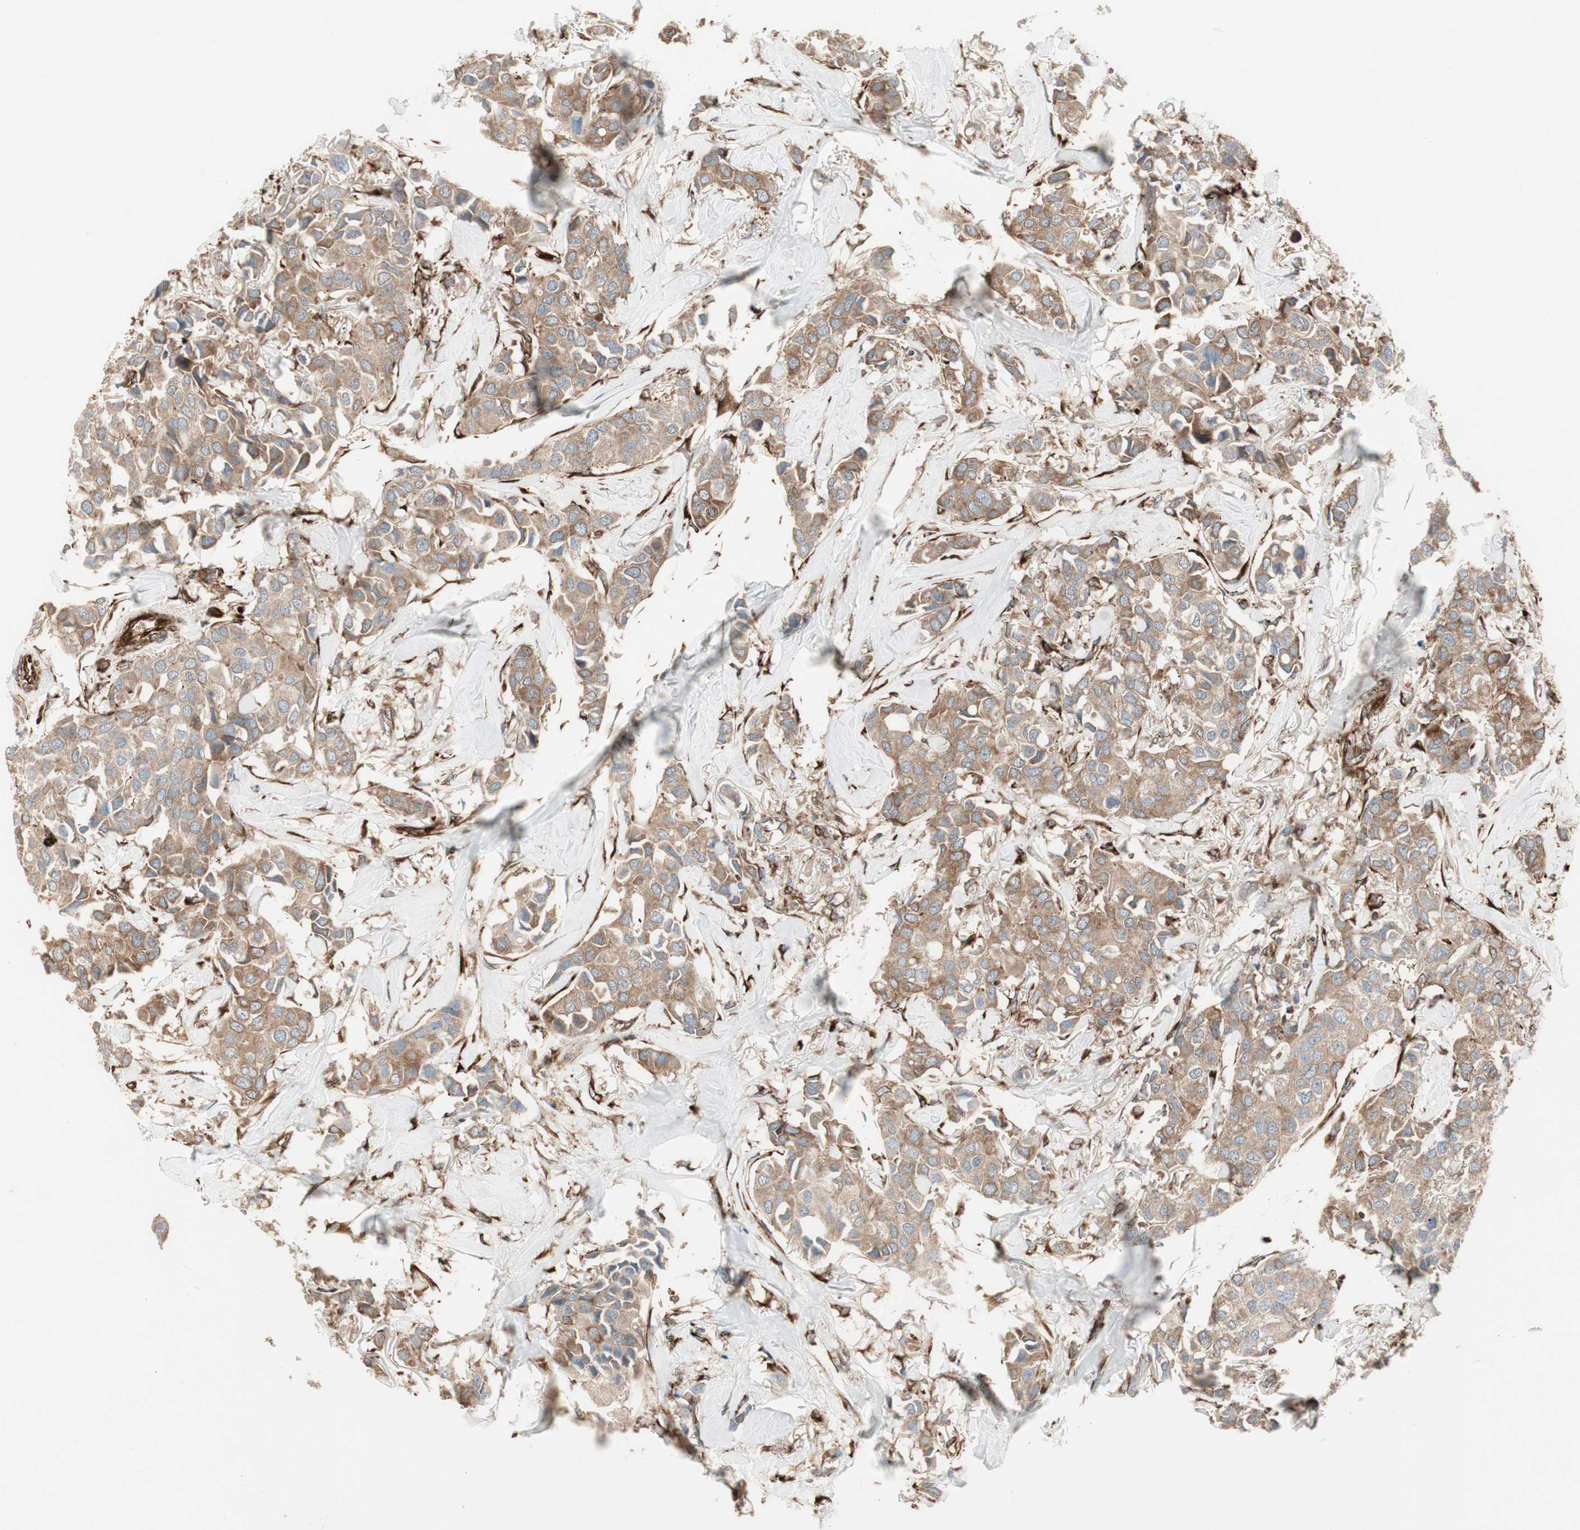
{"staining": {"intensity": "weak", "quantity": ">75%", "location": "cytoplasmic/membranous"}, "tissue": "breast cancer", "cell_type": "Tumor cells", "image_type": "cancer", "snomed": [{"axis": "morphology", "description": "Duct carcinoma"}, {"axis": "topography", "description": "Breast"}], "caption": "Immunohistochemistry histopathology image of human infiltrating ductal carcinoma (breast) stained for a protein (brown), which reveals low levels of weak cytoplasmic/membranous staining in approximately >75% of tumor cells.", "gene": "PRKG1", "patient": {"sex": "female", "age": 80}}